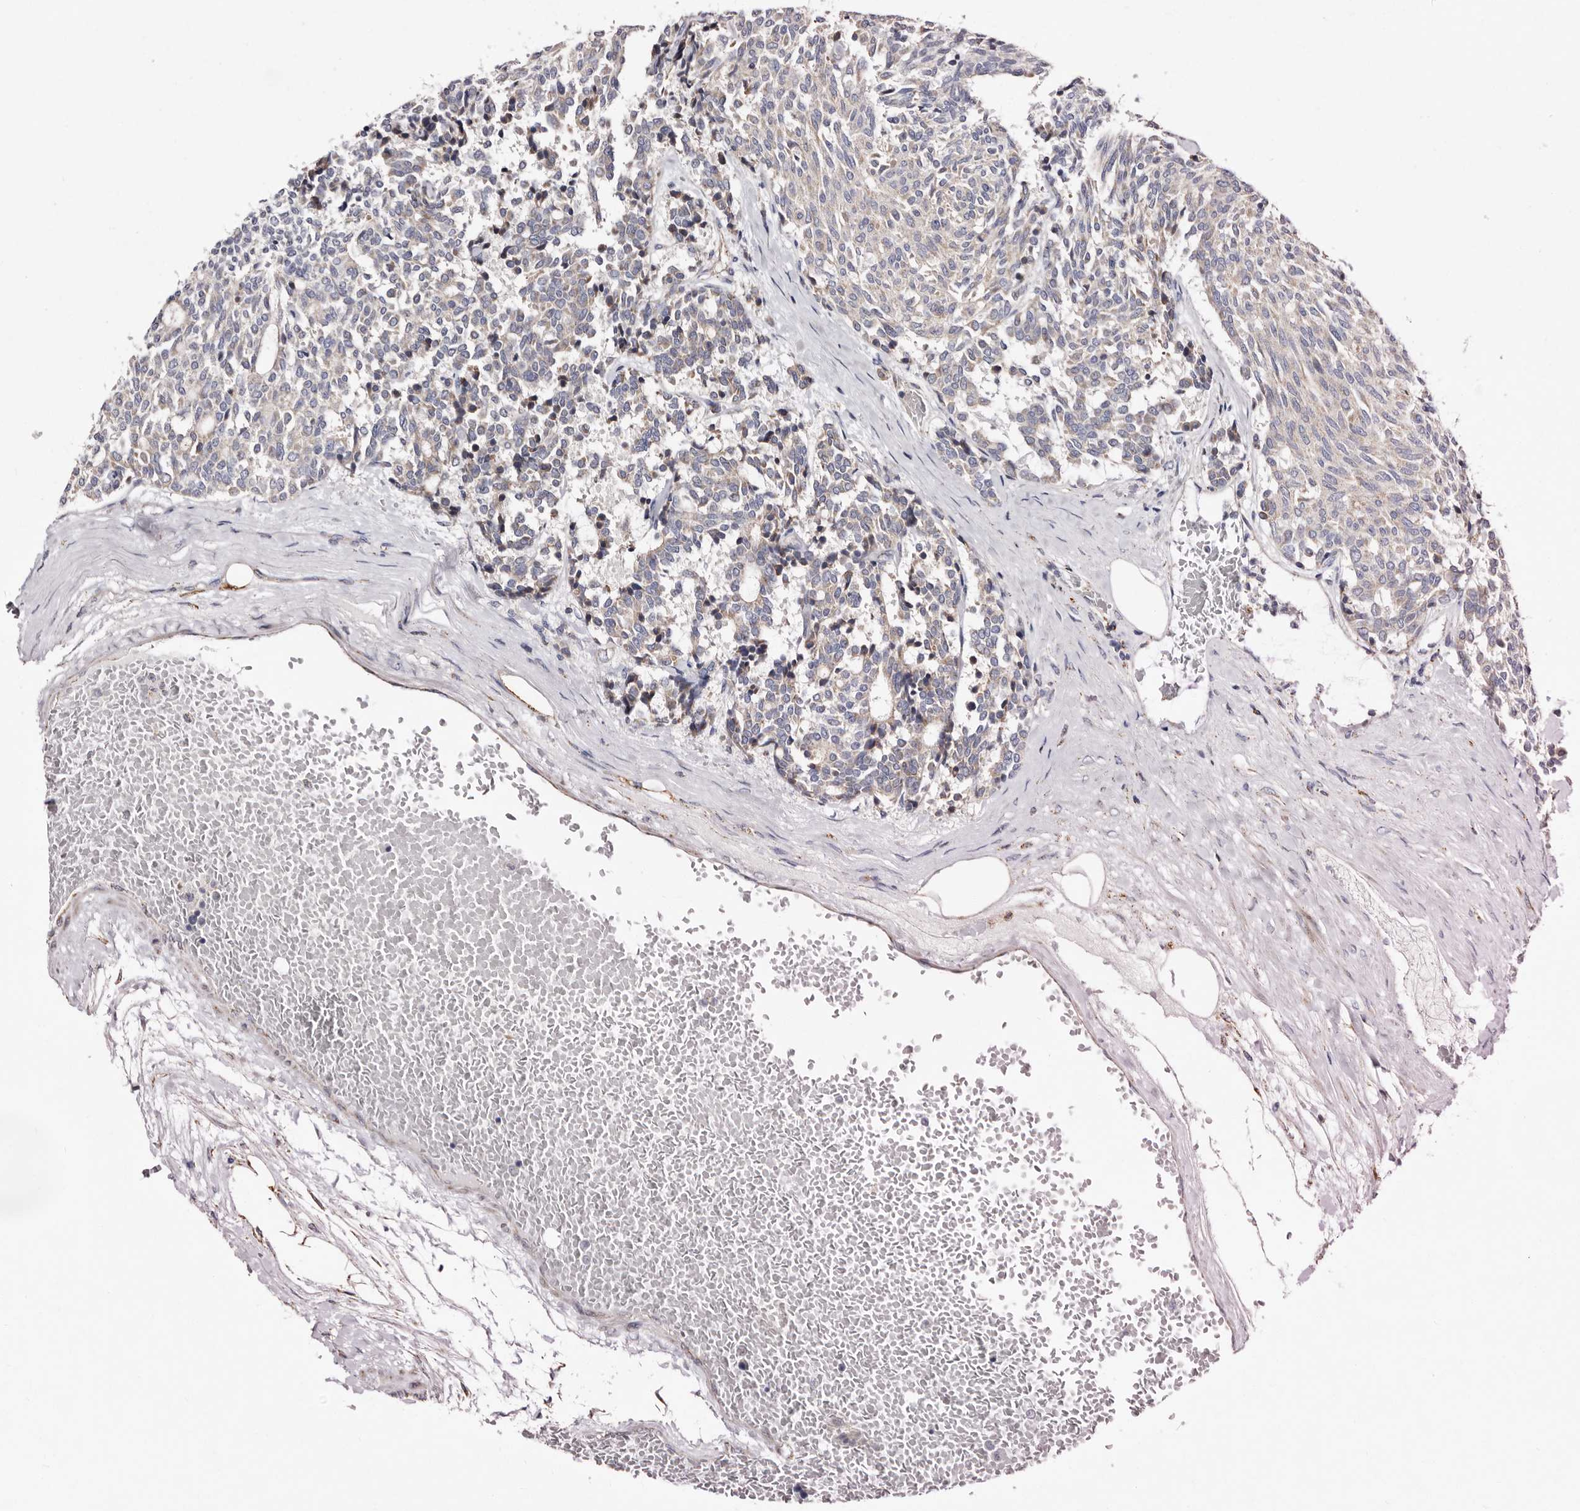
{"staining": {"intensity": "negative", "quantity": "none", "location": "none"}, "tissue": "carcinoid", "cell_type": "Tumor cells", "image_type": "cancer", "snomed": [{"axis": "morphology", "description": "Carcinoid, malignant, NOS"}, {"axis": "topography", "description": "Pancreas"}], "caption": "IHC photomicrograph of carcinoid stained for a protein (brown), which displays no staining in tumor cells. The staining is performed using DAB (3,3'-diaminobenzidine) brown chromogen with nuclei counter-stained in using hematoxylin.", "gene": "LUZP1", "patient": {"sex": "female", "age": 54}}